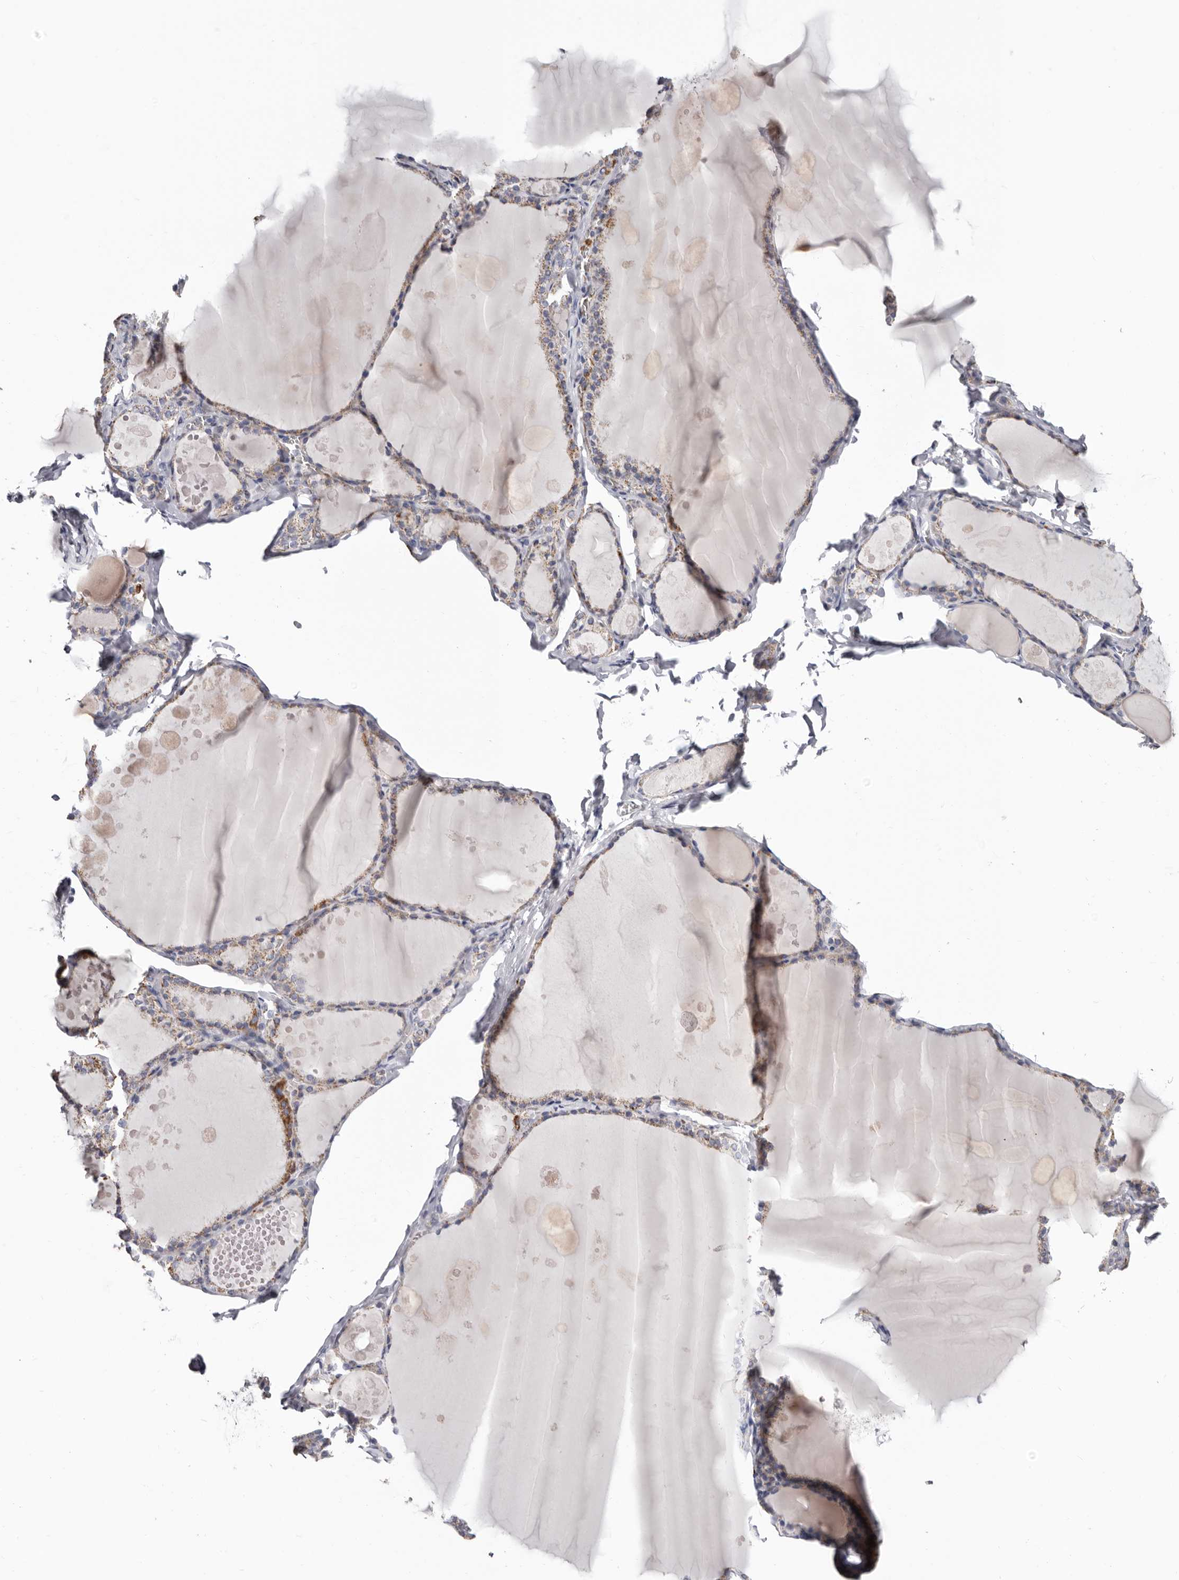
{"staining": {"intensity": "moderate", "quantity": "25%-75%", "location": "cytoplasmic/membranous"}, "tissue": "thyroid gland", "cell_type": "Glandular cells", "image_type": "normal", "snomed": [{"axis": "morphology", "description": "Normal tissue, NOS"}, {"axis": "topography", "description": "Thyroid gland"}], "caption": "Thyroid gland stained for a protein exhibits moderate cytoplasmic/membranous positivity in glandular cells. (DAB = brown stain, brightfield microscopy at high magnification).", "gene": "RSPO2", "patient": {"sex": "male", "age": 56}}